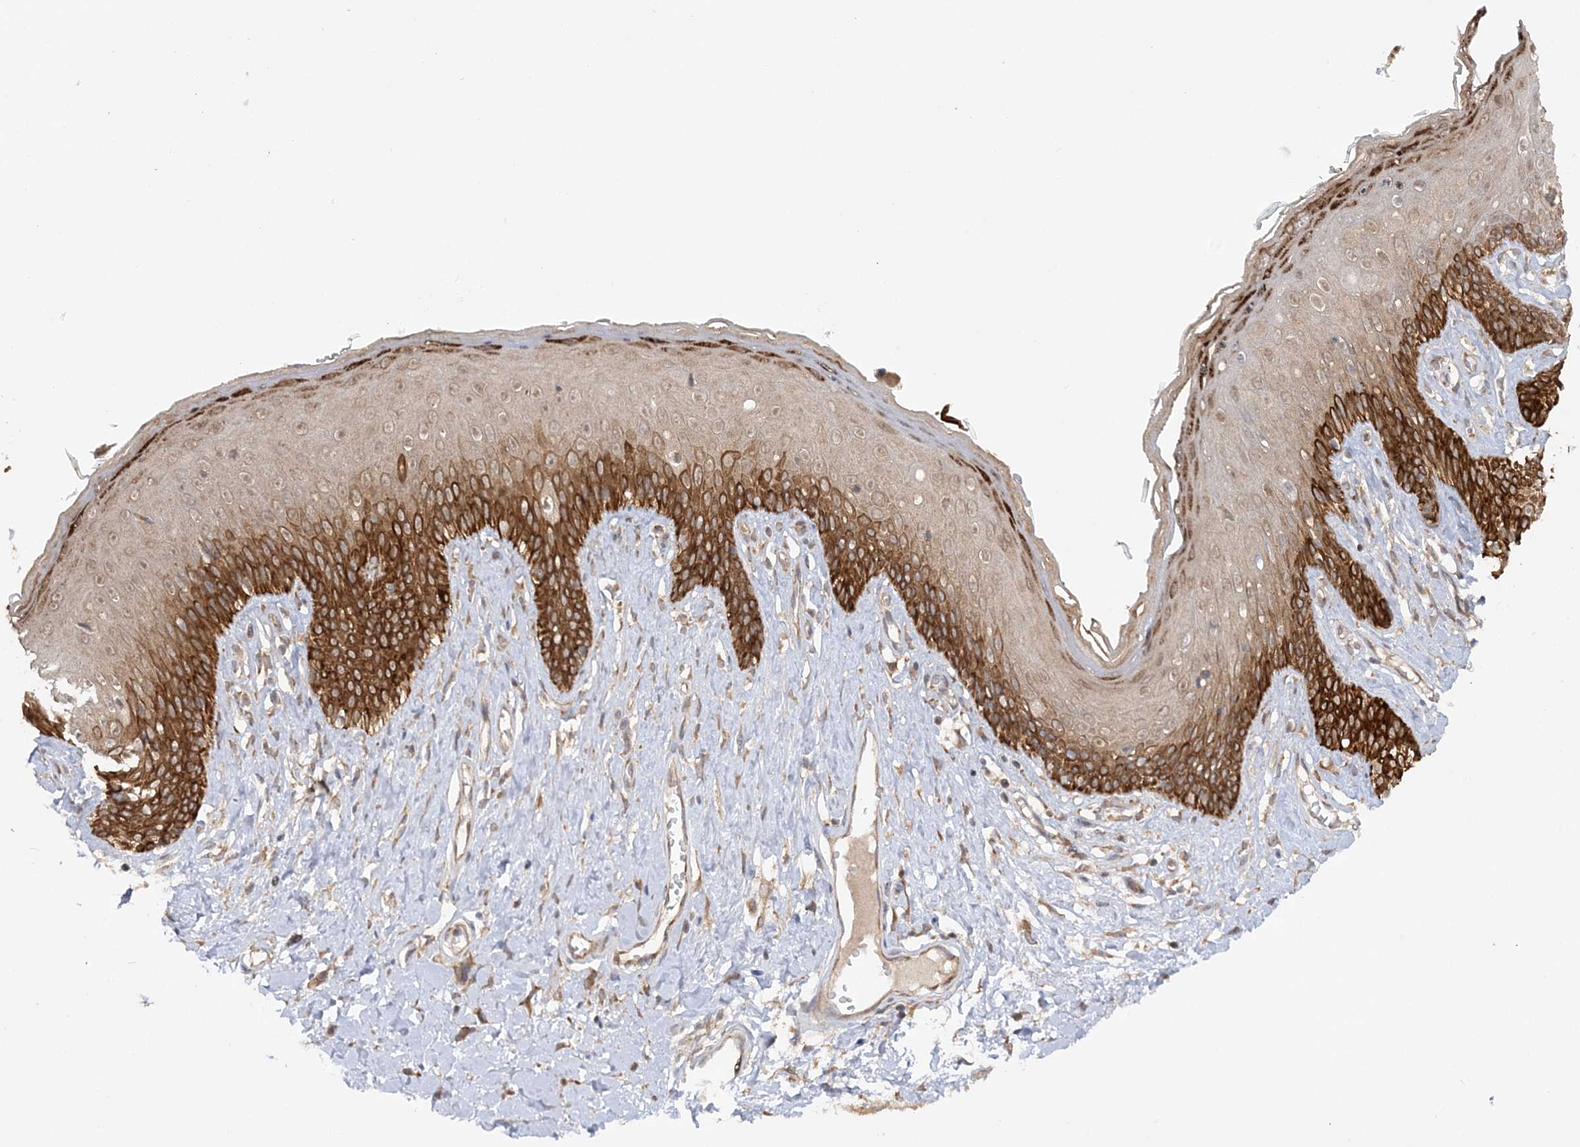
{"staining": {"intensity": "strong", "quantity": "25%-75%", "location": "cytoplasmic/membranous"}, "tissue": "skin", "cell_type": "Epidermal cells", "image_type": "normal", "snomed": [{"axis": "morphology", "description": "Normal tissue, NOS"}, {"axis": "morphology", "description": "Squamous cell carcinoma, NOS"}, {"axis": "topography", "description": "Vulva"}], "caption": "IHC micrograph of unremarkable human skin stained for a protein (brown), which reveals high levels of strong cytoplasmic/membranous expression in approximately 25%-75% of epidermal cells.", "gene": "MMADHC", "patient": {"sex": "female", "age": 85}}